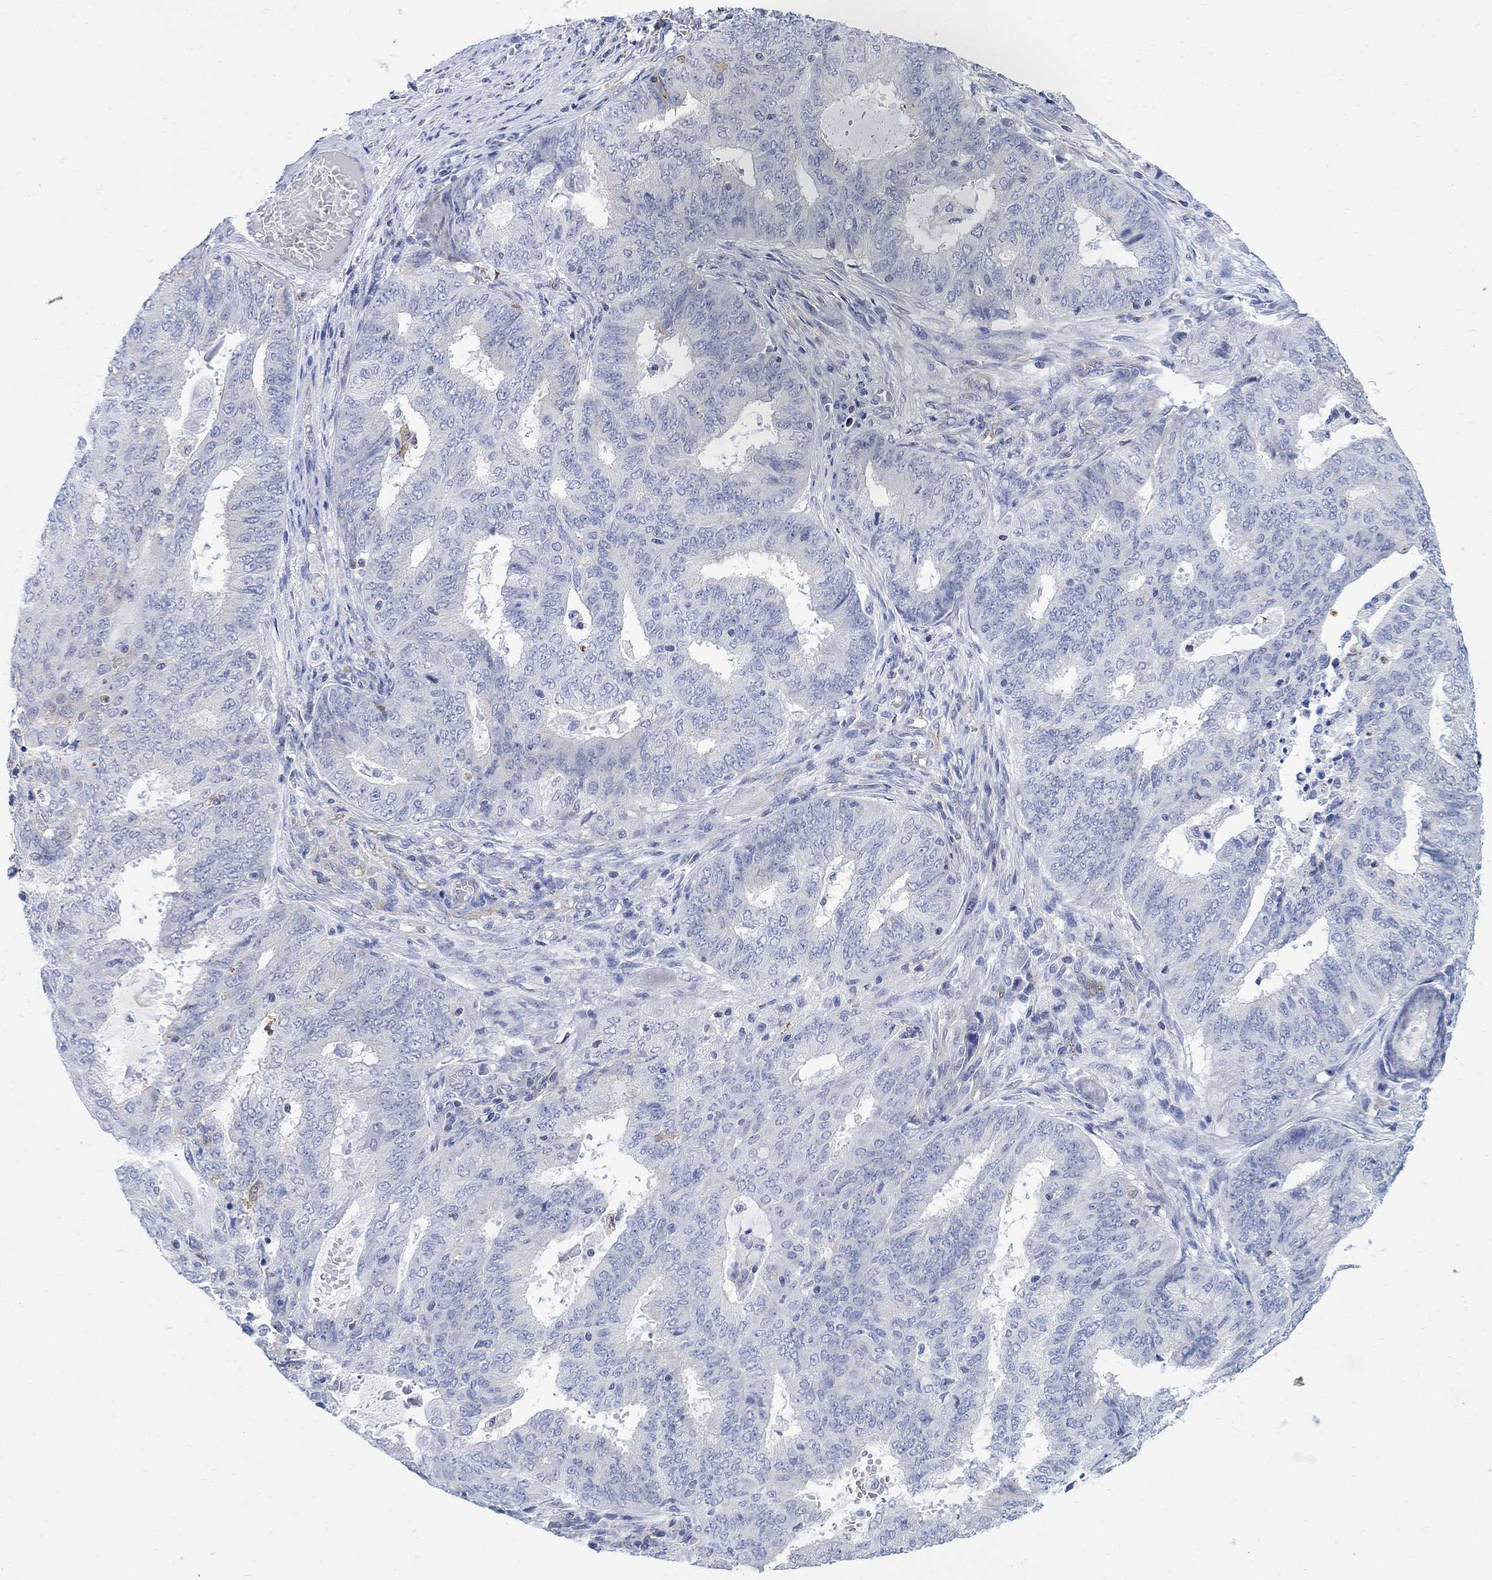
{"staining": {"intensity": "weak", "quantity": "<25%", "location": "cytoplasmic/membranous"}, "tissue": "endometrial cancer", "cell_type": "Tumor cells", "image_type": "cancer", "snomed": [{"axis": "morphology", "description": "Adenocarcinoma, NOS"}, {"axis": "topography", "description": "Endometrium"}], "caption": "This is an IHC image of endometrial adenocarcinoma. There is no positivity in tumor cells.", "gene": "PHF21B", "patient": {"sex": "female", "age": 62}}